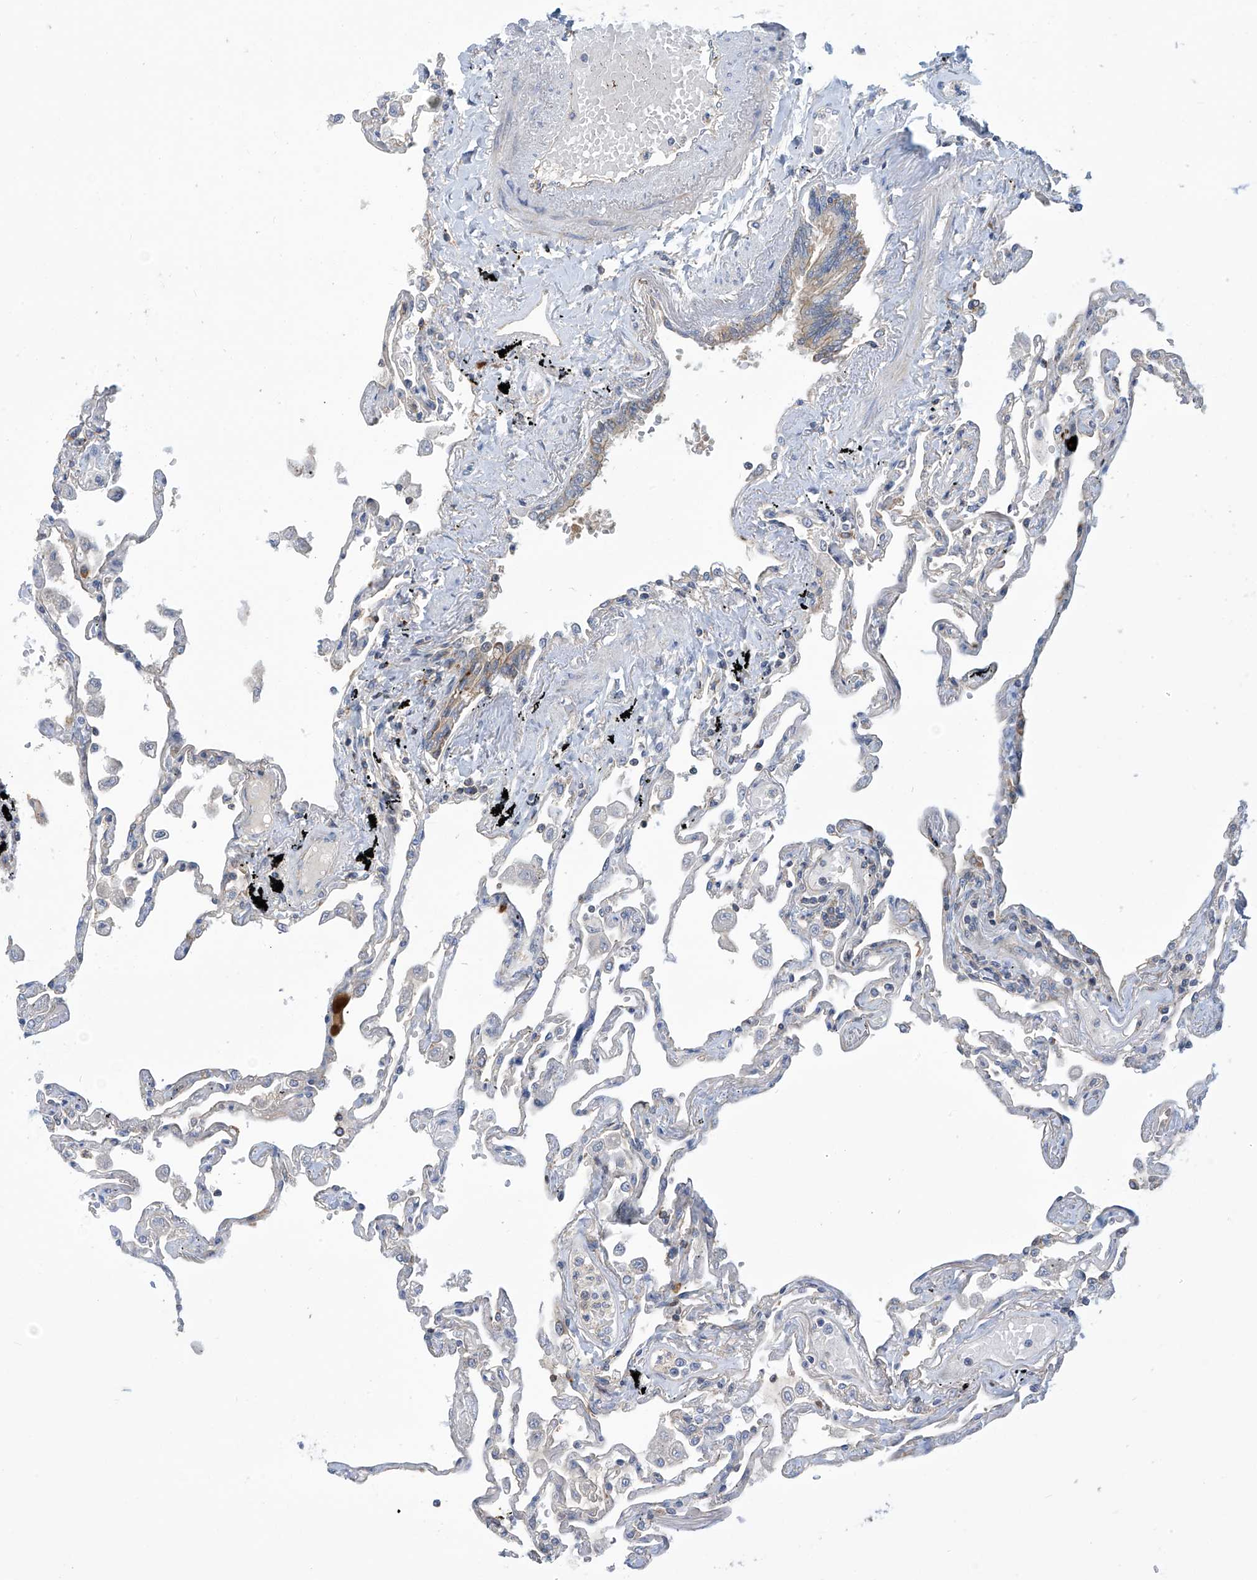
{"staining": {"intensity": "negative", "quantity": "none", "location": "none"}, "tissue": "lung", "cell_type": "Alveolar cells", "image_type": "normal", "snomed": [{"axis": "morphology", "description": "Normal tissue, NOS"}, {"axis": "topography", "description": "Lung"}], "caption": "Immunohistochemical staining of unremarkable human lung exhibits no significant expression in alveolar cells. (Brightfield microscopy of DAB (3,3'-diaminobenzidine) immunohistochemistry (IHC) at high magnification).", "gene": "IBA57", "patient": {"sex": "female", "age": 67}}